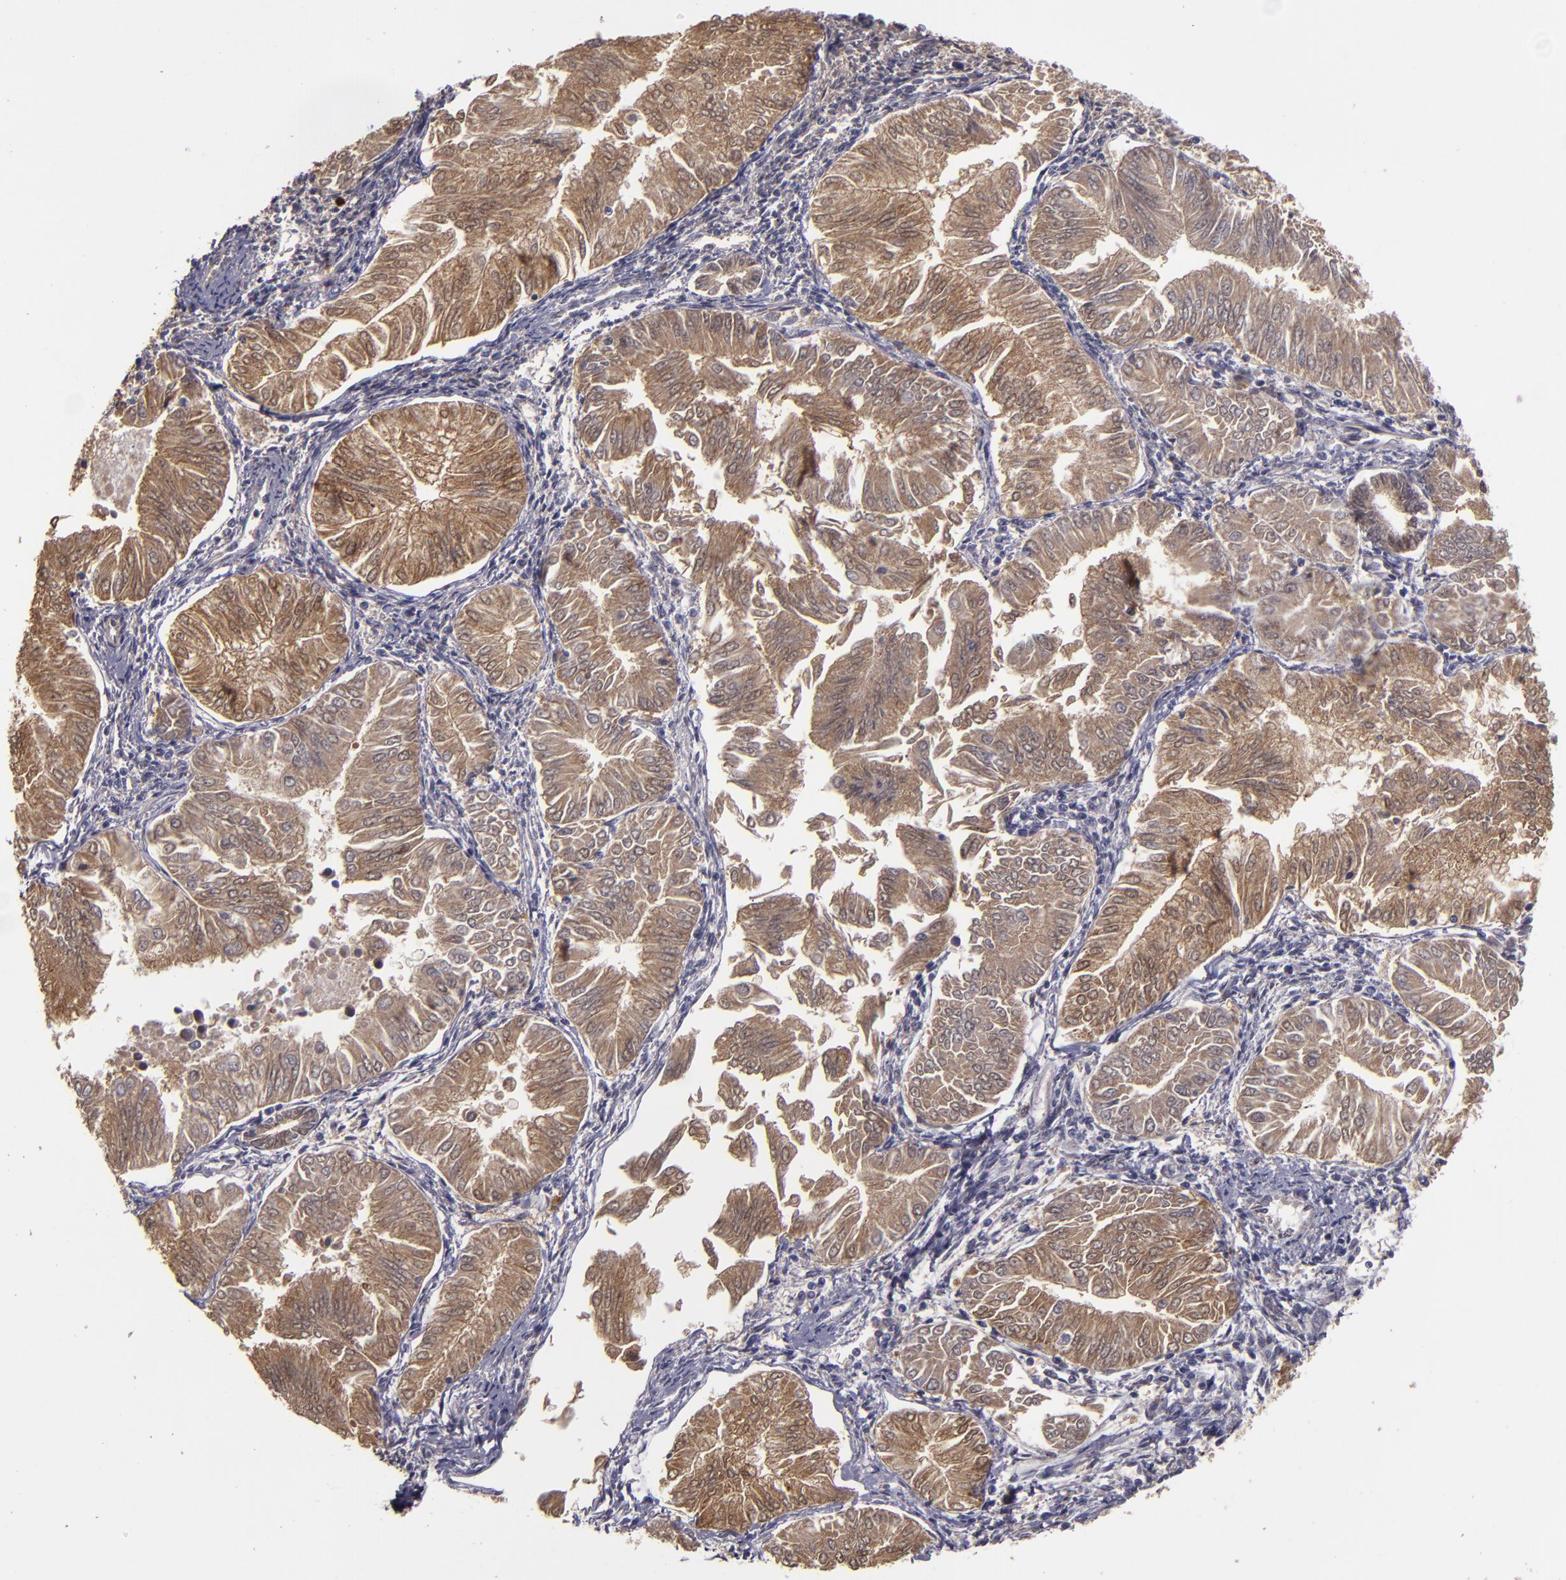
{"staining": {"intensity": "moderate", "quantity": ">75%", "location": "cytoplasmic/membranous"}, "tissue": "endometrial cancer", "cell_type": "Tumor cells", "image_type": "cancer", "snomed": [{"axis": "morphology", "description": "Adenocarcinoma, NOS"}, {"axis": "topography", "description": "Endometrium"}], "caption": "The photomicrograph shows immunohistochemical staining of endometrial cancer. There is moderate cytoplasmic/membranous staining is present in about >75% of tumor cells.", "gene": "FHIT", "patient": {"sex": "female", "age": 53}}